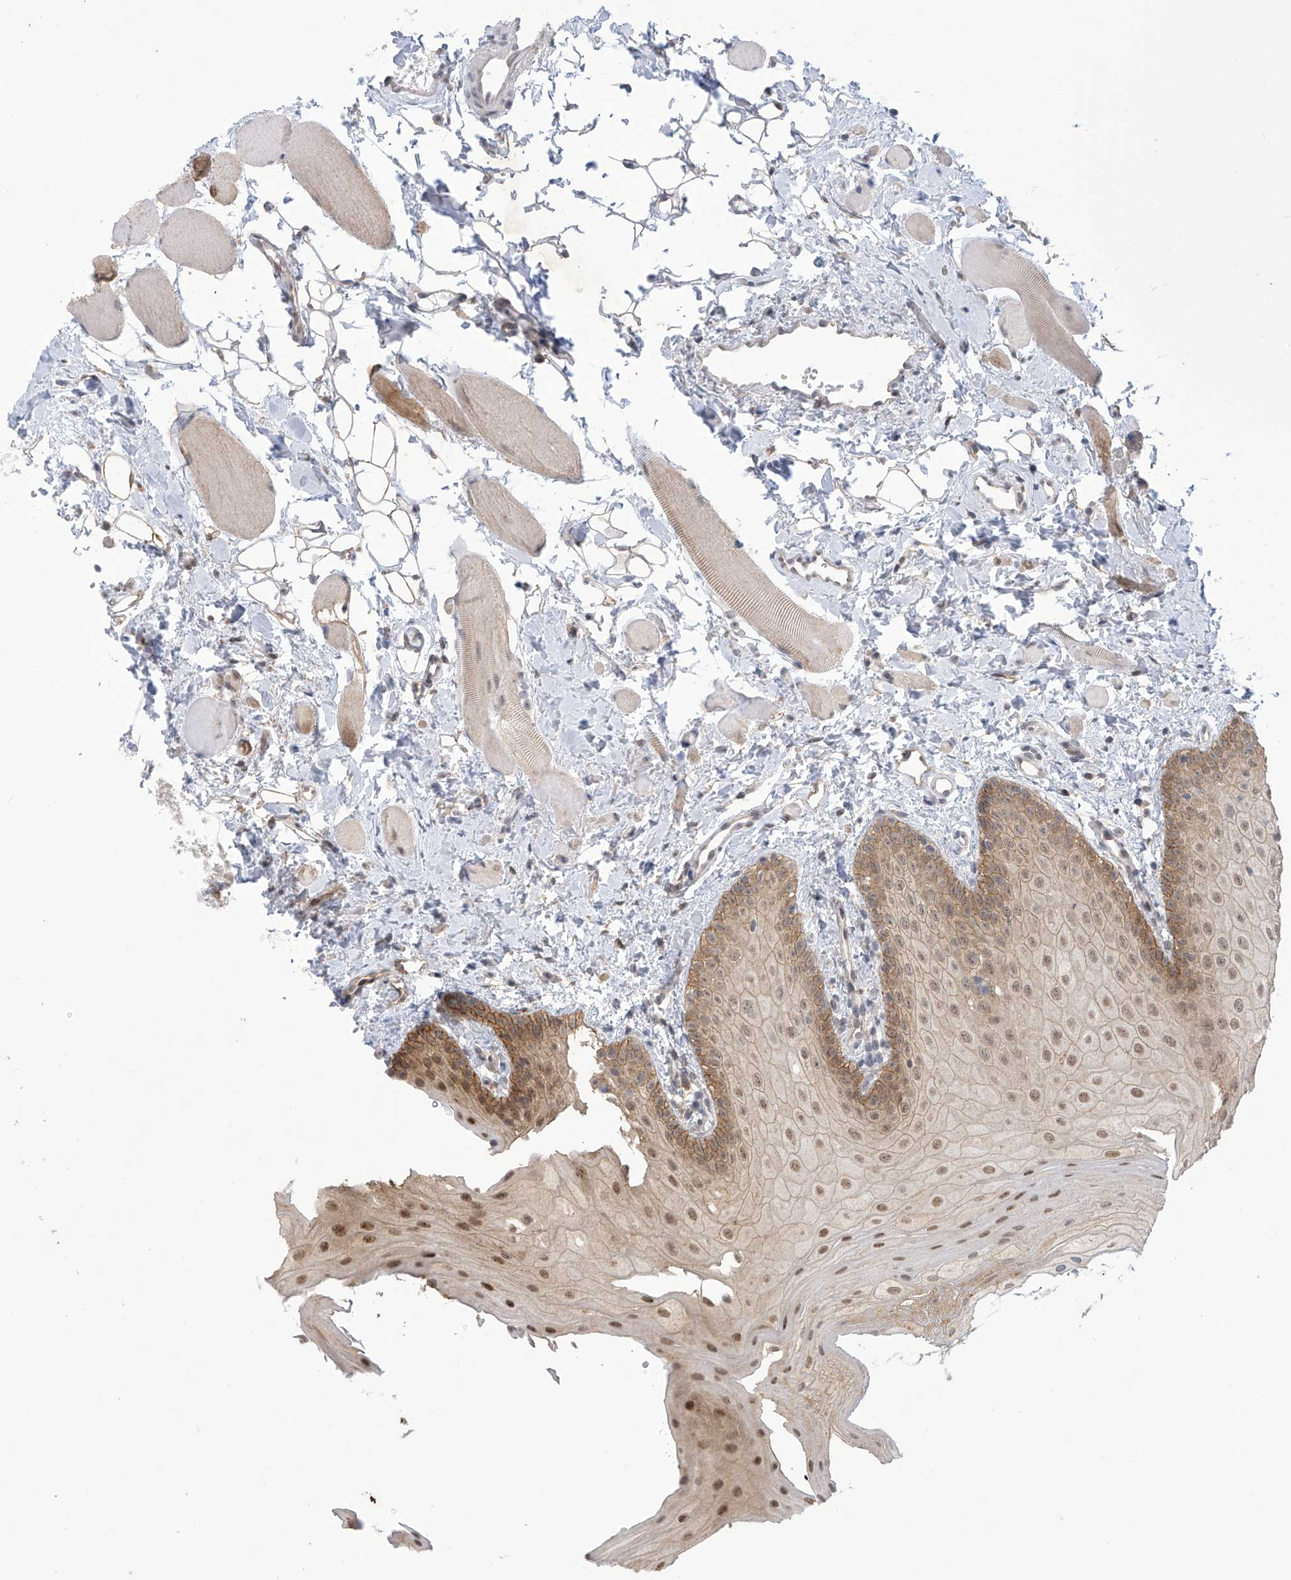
{"staining": {"intensity": "moderate", "quantity": ">75%", "location": "cytoplasmic/membranous,nuclear"}, "tissue": "oral mucosa", "cell_type": "Squamous epithelial cells", "image_type": "normal", "snomed": [{"axis": "morphology", "description": "Normal tissue, NOS"}, {"axis": "topography", "description": "Oral tissue"}], "caption": "Immunohistochemical staining of normal oral mucosa demonstrates moderate cytoplasmic/membranous,nuclear protein expression in approximately >75% of squamous epithelial cells.", "gene": "KIAA1522", "patient": {"sex": "male", "age": 28}}